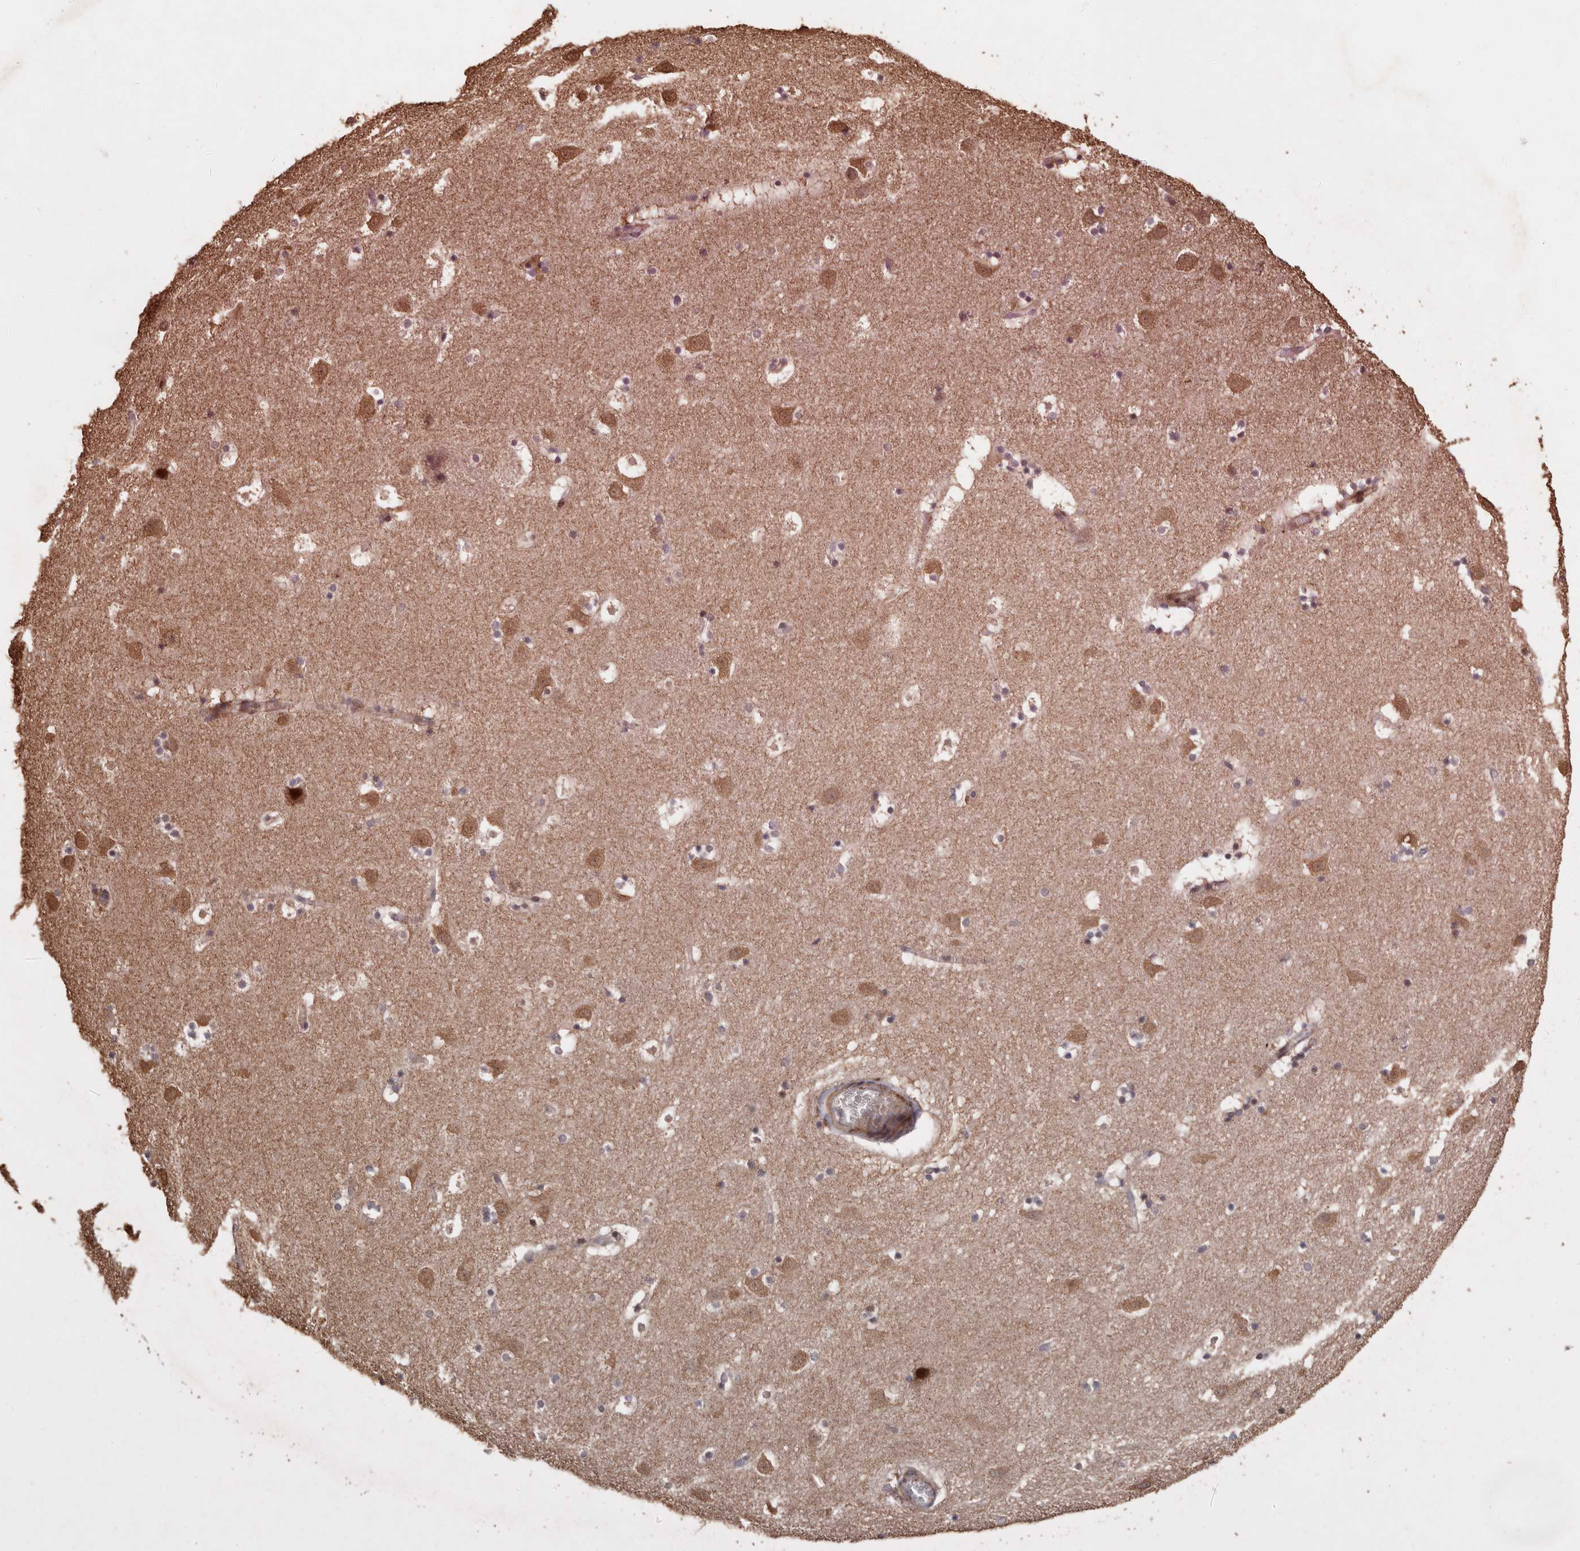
{"staining": {"intensity": "weak", "quantity": "<25%", "location": "cytoplasmic/membranous"}, "tissue": "caudate", "cell_type": "Glial cells", "image_type": "normal", "snomed": [{"axis": "morphology", "description": "Normal tissue, NOS"}, {"axis": "topography", "description": "Lateral ventricle wall"}], "caption": "The image reveals no significant staining in glial cells of caudate.", "gene": "RANBP17", "patient": {"sex": "male", "age": 45}}